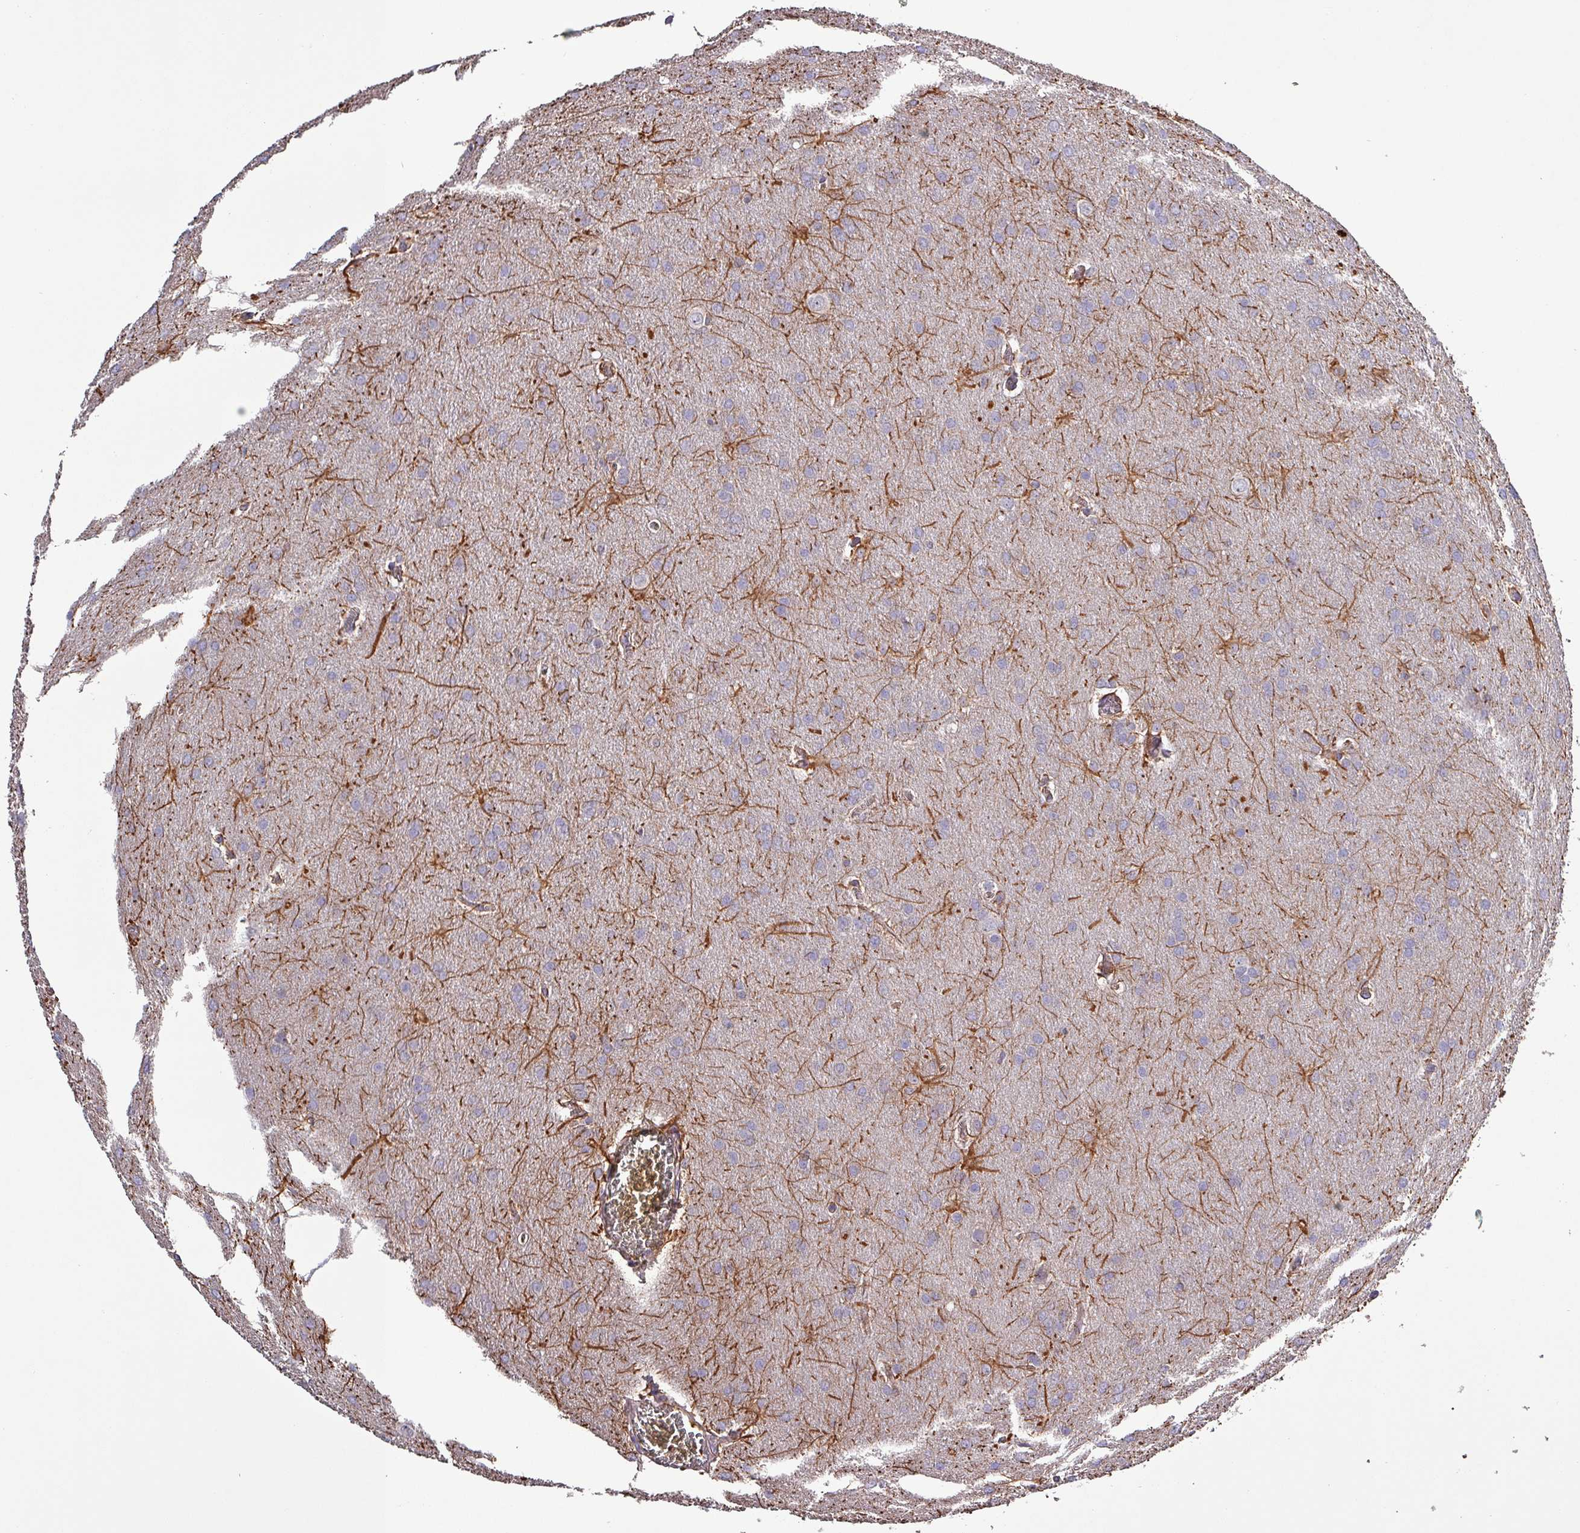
{"staining": {"intensity": "negative", "quantity": "none", "location": "none"}, "tissue": "glioma", "cell_type": "Tumor cells", "image_type": "cancer", "snomed": [{"axis": "morphology", "description": "Glioma, malignant, Low grade"}, {"axis": "topography", "description": "Brain"}], "caption": "DAB immunohistochemical staining of human glioma shows no significant expression in tumor cells.", "gene": "HTRA4", "patient": {"sex": "female", "age": 32}}